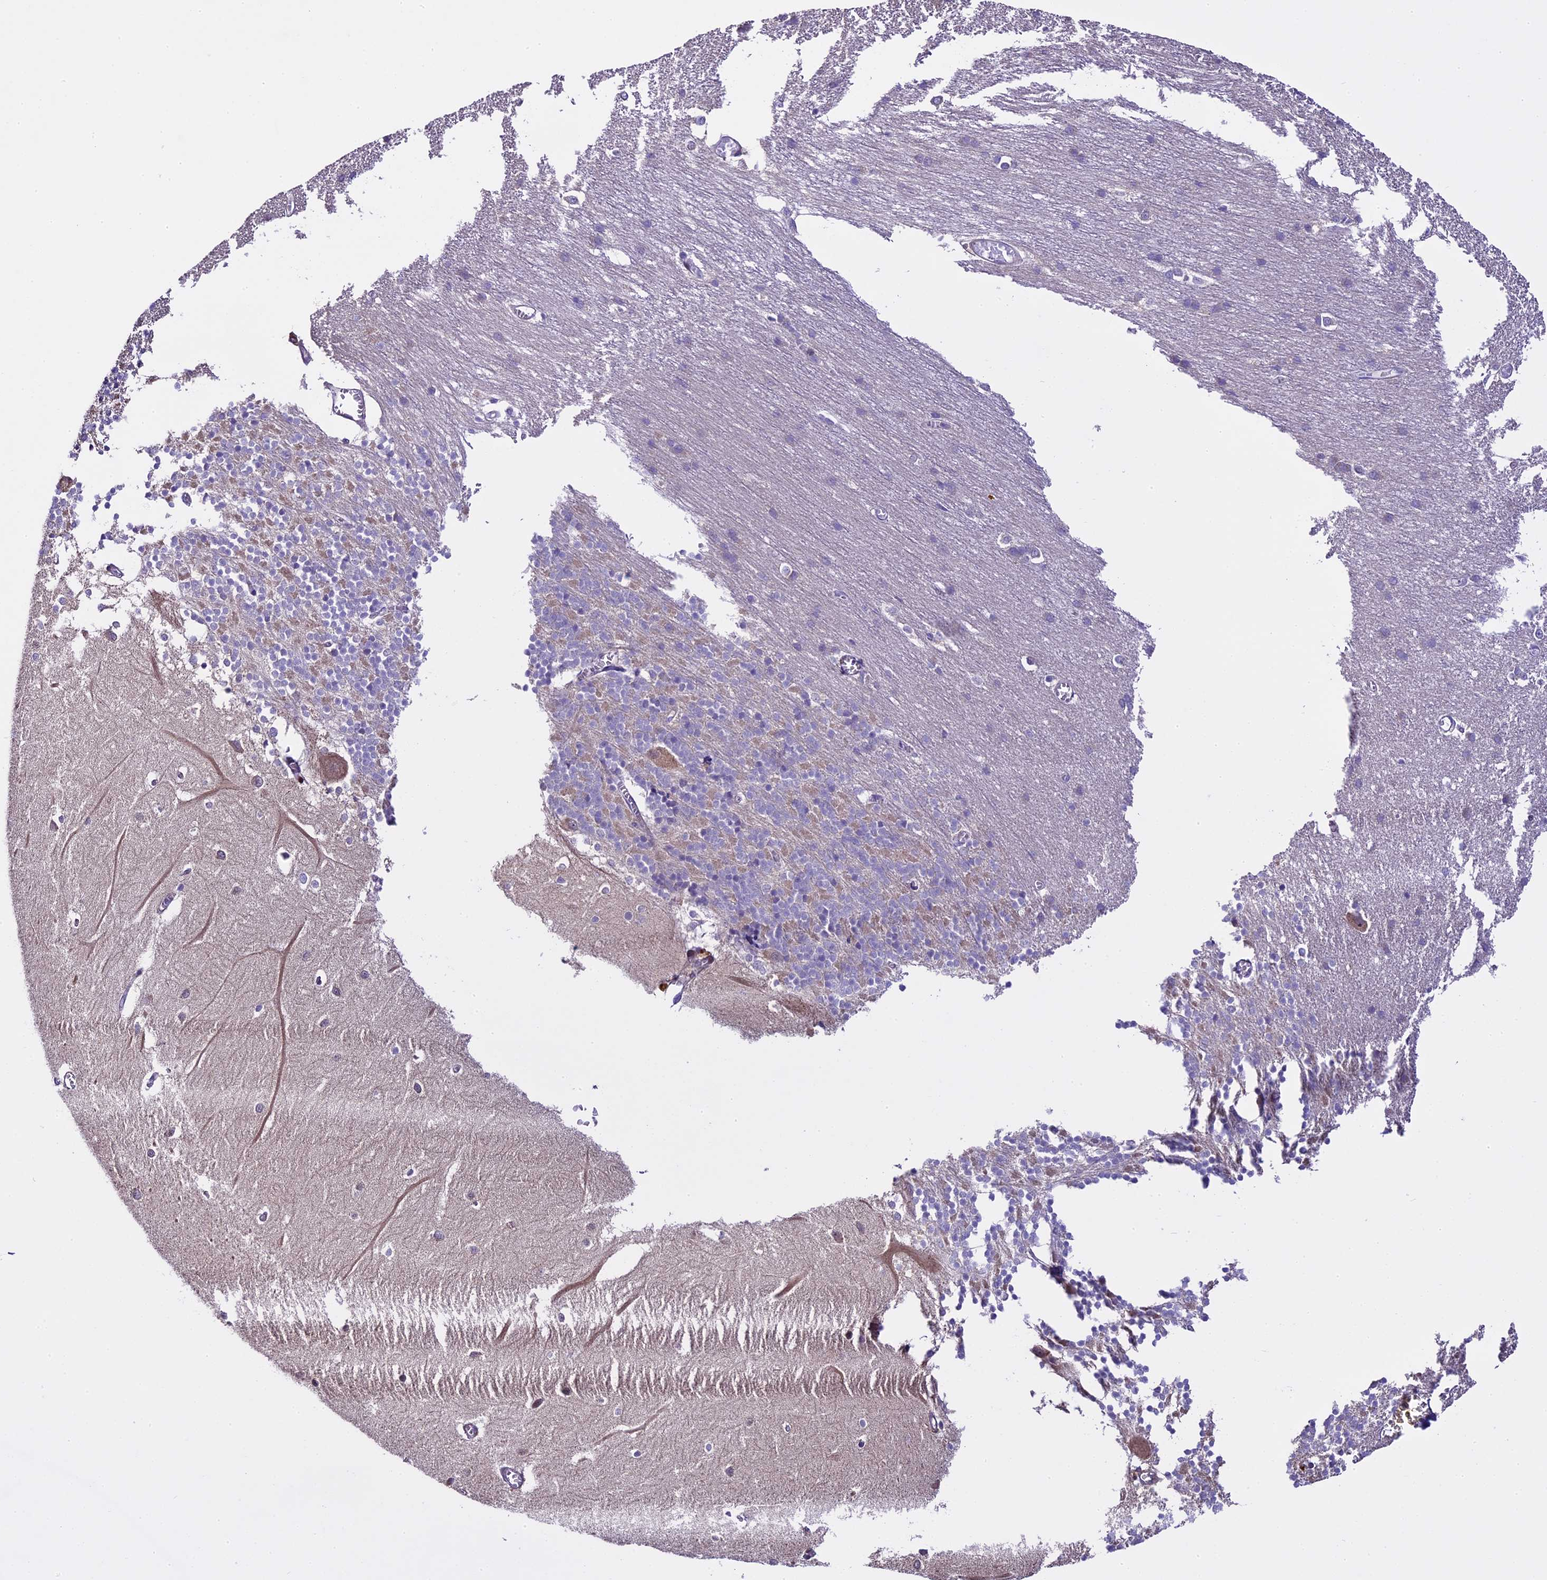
{"staining": {"intensity": "weak", "quantity": "<25%", "location": "cytoplasmic/membranous"}, "tissue": "cerebellum", "cell_type": "Cells in granular layer", "image_type": "normal", "snomed": [{"axis": "morphology", "description": "Normal tissue, NOS"}, {"axis": "topography", "description": "Cerebellum"}], "caption": "High power microscopy image of an IHC micrograph of benign cerebellum, revealing no significant expression in cells in granular layer.", "gene": "SPIRE1", "patient": {"sex": "male", "age": 37}}